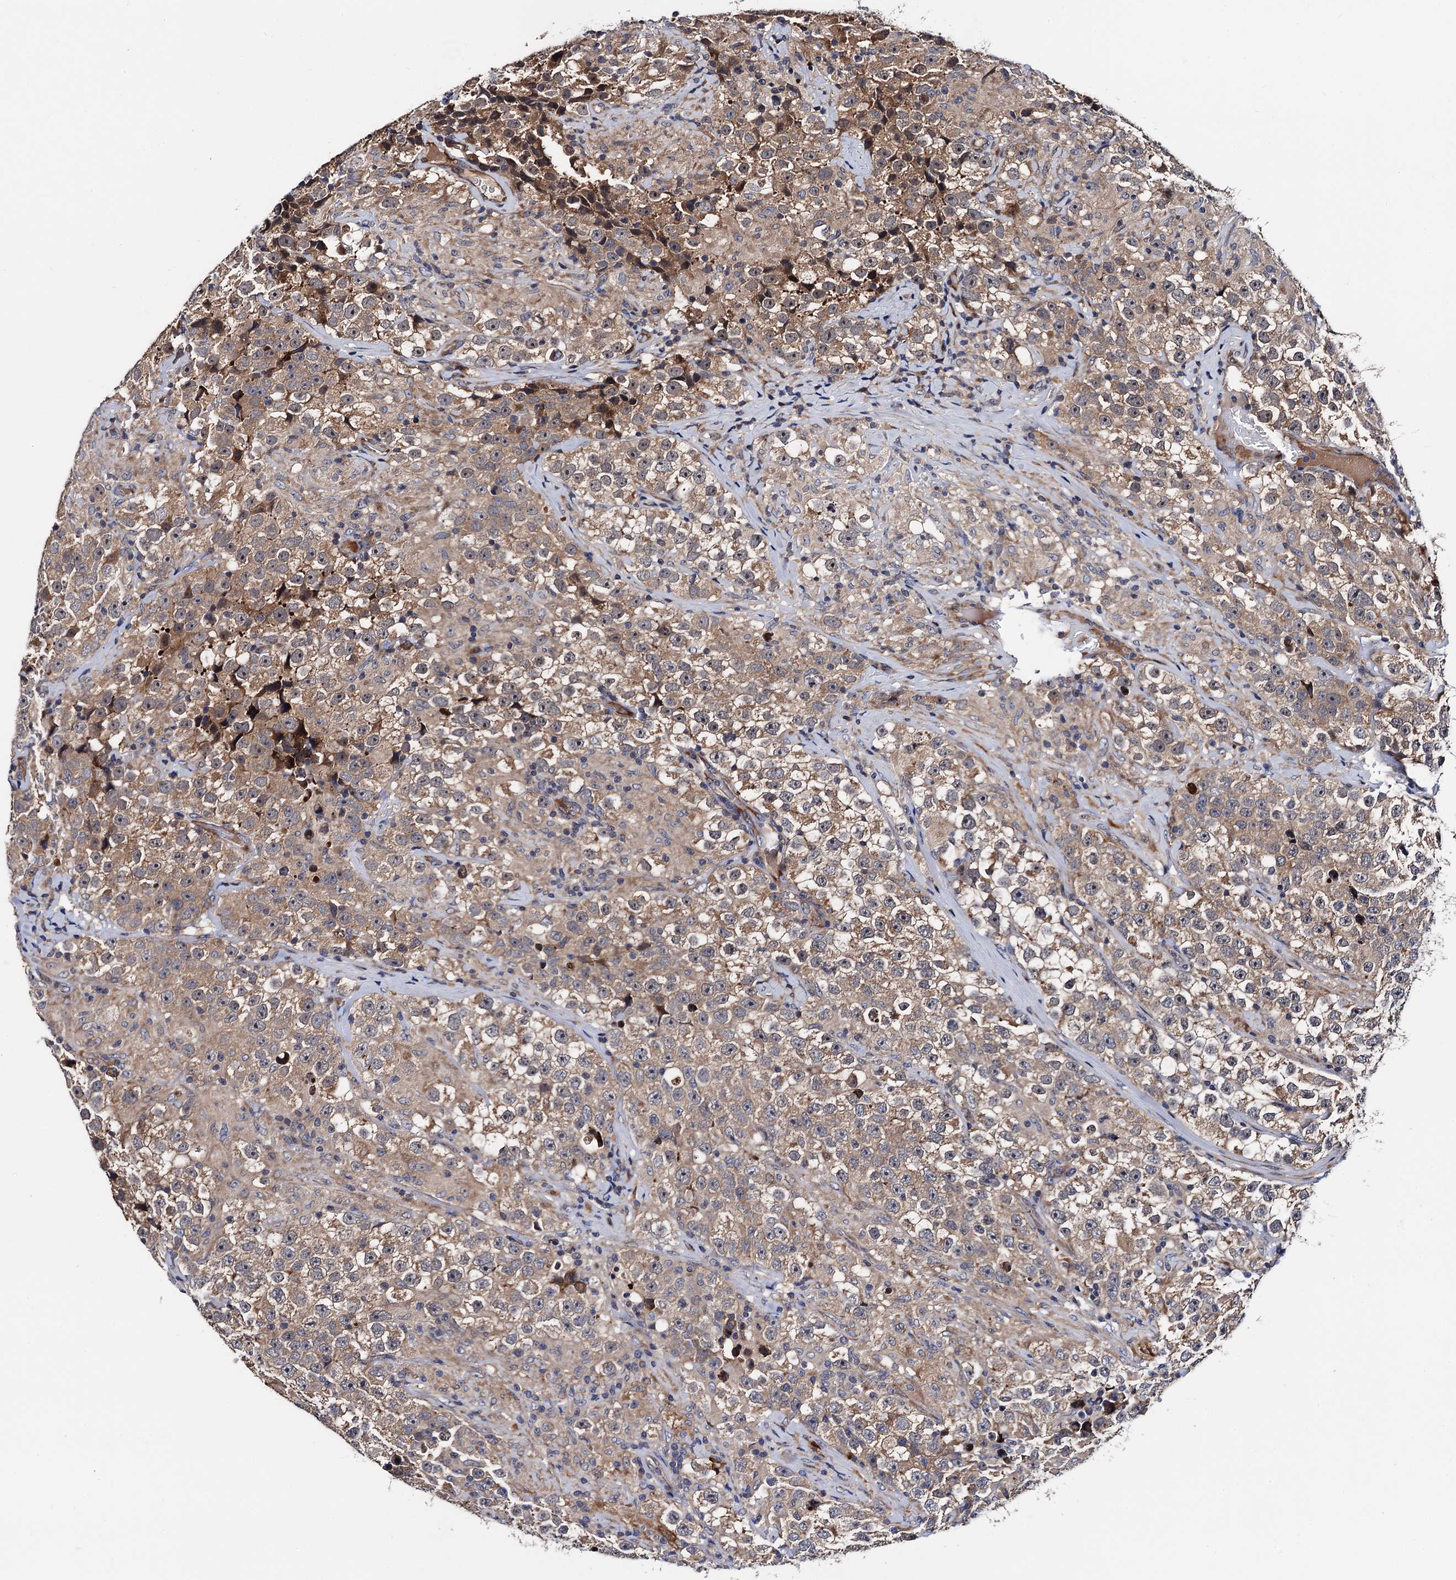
{"staining": {"intensity": "weak", "quantity": ">75%", "location": "cytoplasmic/membranous"}, "tissue": "testis cancer", "cell_type": "Tumor cells", "image_type": "cancer", "snomed": [{"axis": "morphology", "description": "Seminoma, NOS"}, {"axis": "topography", "description": "Testis"}], "caption": "A high-resolution image shows IHC staining of testis cancer, which exhibits weak cytoplasmic/membranous positivity in approximately >75% of tumor cells.", "gene": "TRMT112", "patient": {"sex": "male", "age": 46}}